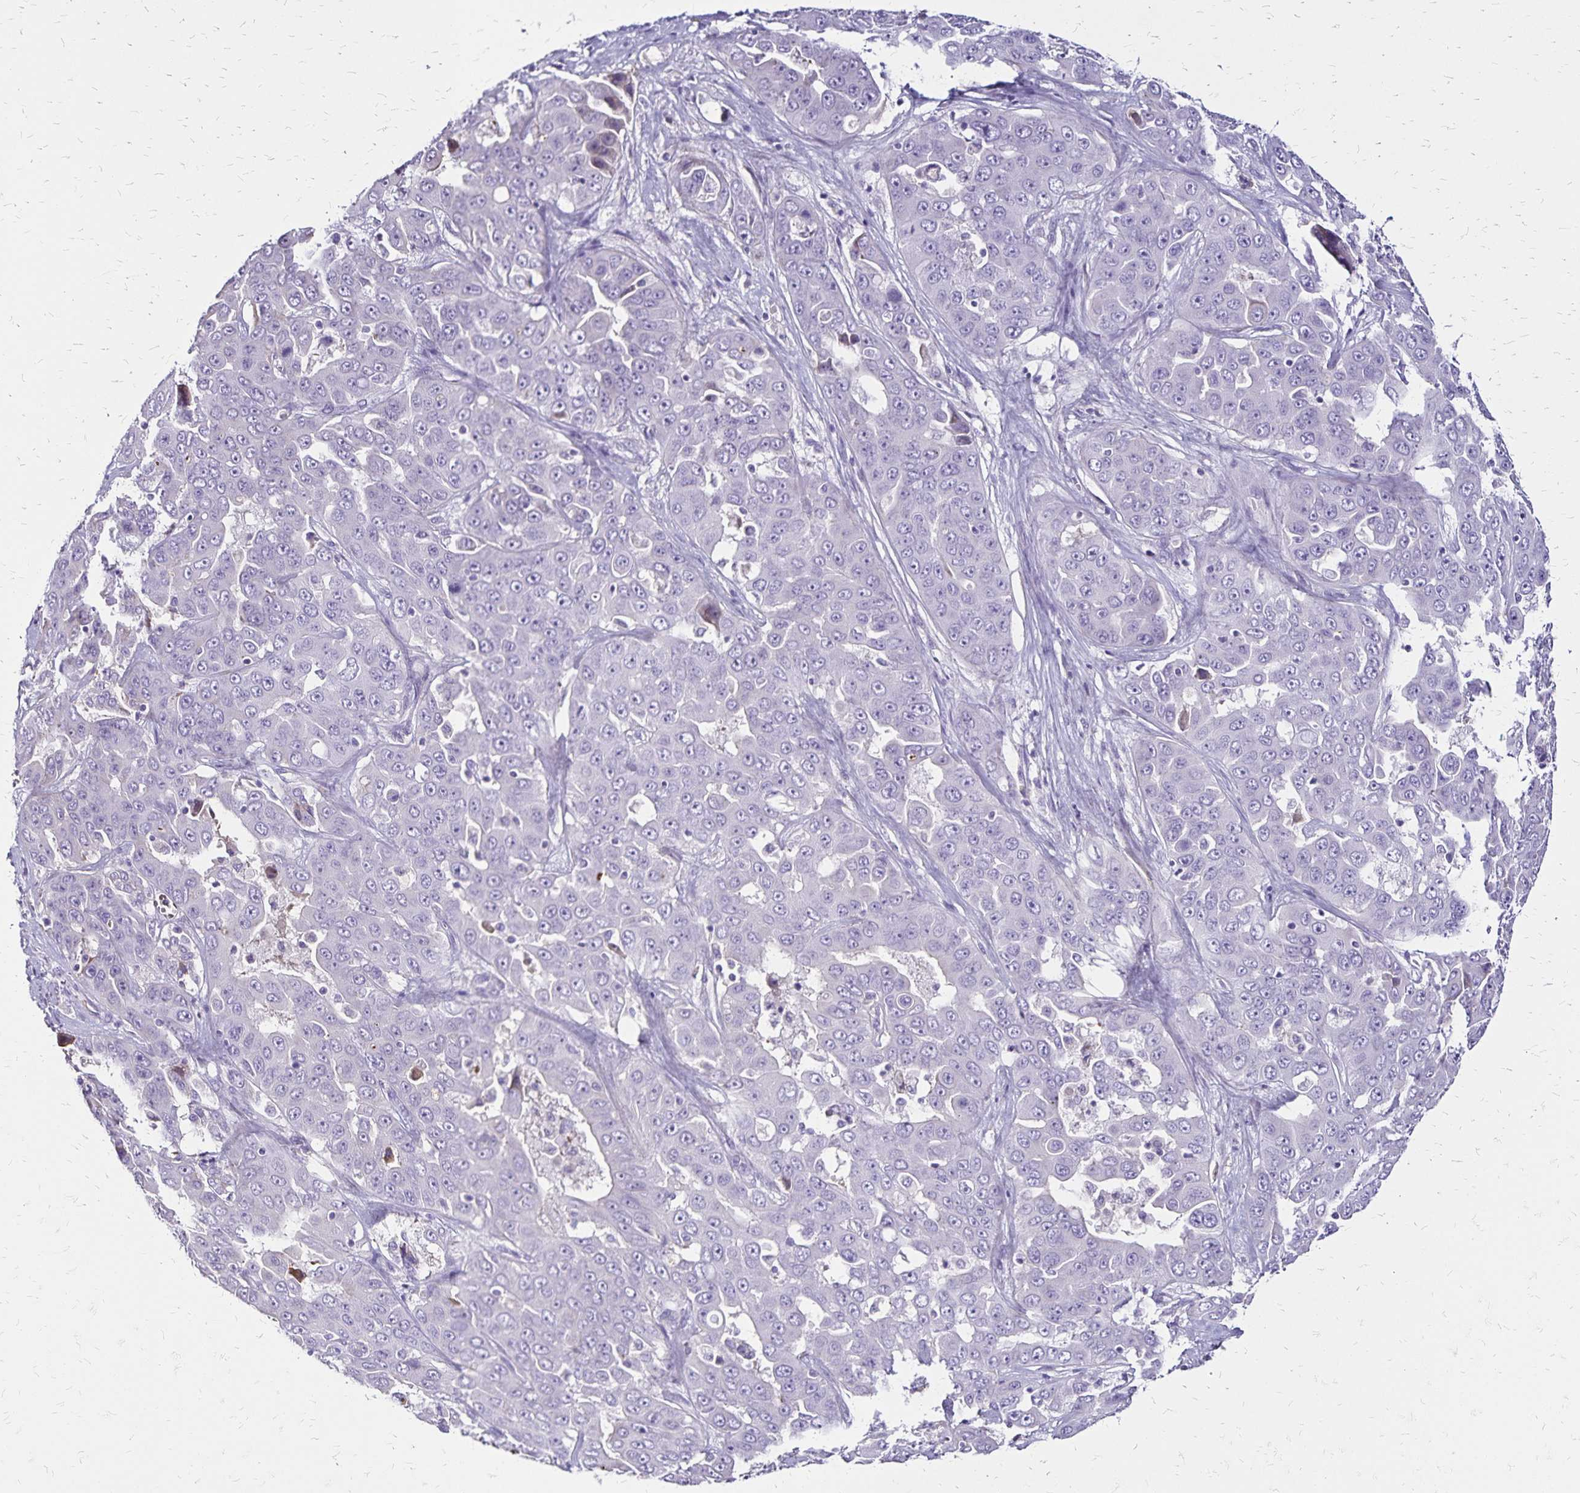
{"staining": {"intensity": "negative", "quantity": "none", "location": "none"}, "tissue": "liver cancer", "cell_type": "Tumor cells", "image_type": "cancer", "snomed": [{"axis": "morphology", "description": "Cholangiocarcinoma"}, {"axis": "topography", "description": "Liver"}], "caption": "A histopathology image of liver cholangiocarcinoma stained for a protein shows no brown staining in tumor cells.", "gene": "KISS1", "patient": {"sex": "female", "age": 52}}